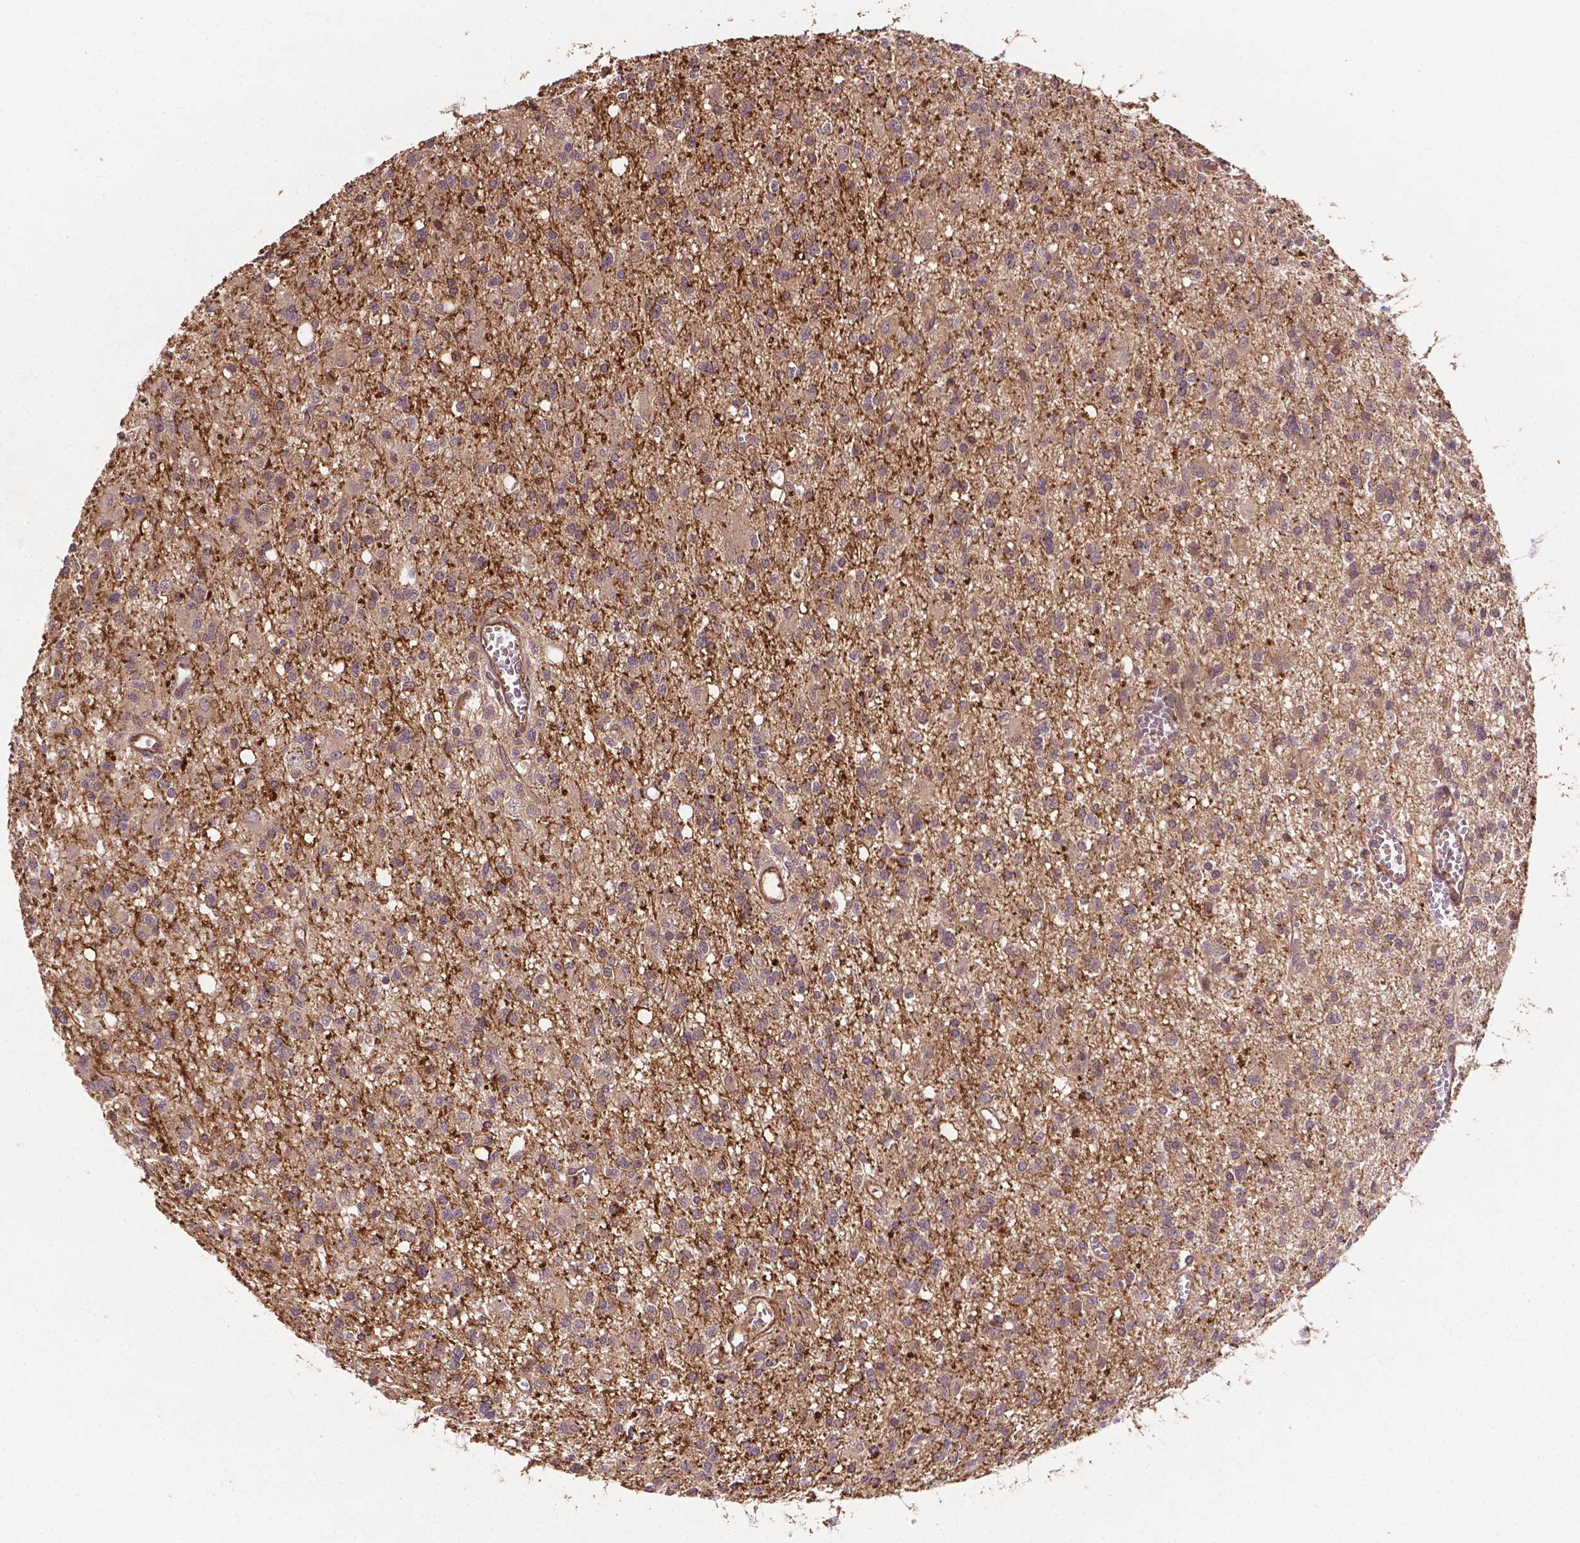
{"staining": {"intensity": "negative", "quantity": "none", "location": "none"}, "tissue": "glioma", "cell_type": "Tumor cells", "image_type": "cancer", "snomed": [{"axis": "morphology", "description": "Glioma, malignant, Low grade"}, {"axis": "topography", "description": "Brain"}], "caption": "Tumor cells show no significant protein expression in malignant glioma (low-grade).", "gene": "ZMYND19", "patient": {"sex": "male", "age": 64}}